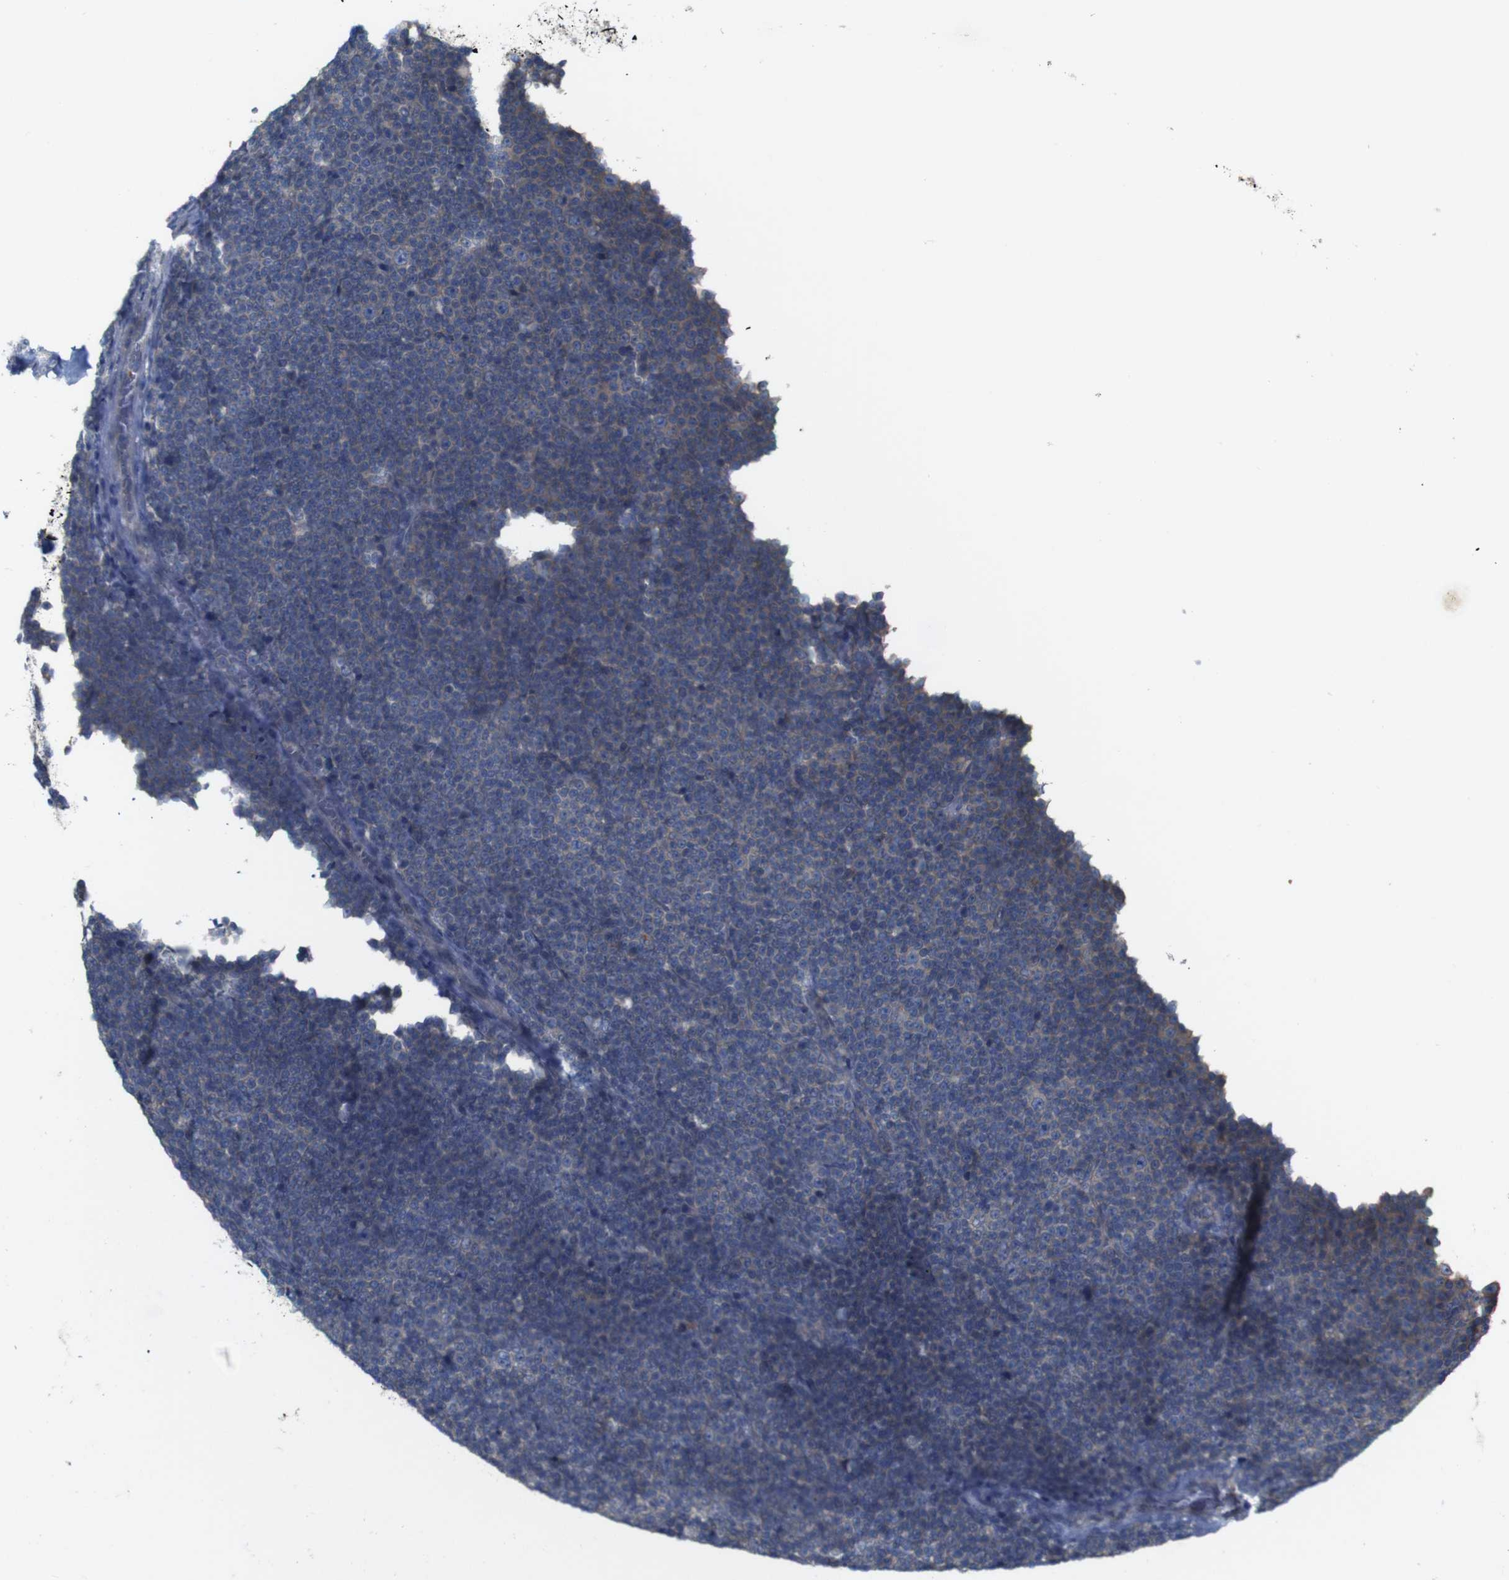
{"staining": {"intensity": "negative", "quantity": "none", "location": "none"}, "tissue": "lymphoma", "cell_type": "Tumor cells", "image_type": "cancer", "snomed": [{"axis": "morphology", "description": "Malignant lymphoma, non-Hodgkin's type, Low grade"}, {"axis": "topography", "description": "Lymph node"}], "caption": "Protein analysis of lymphoma exhibits no significant staining in tumor cells.", "gene": "MYEOV", "patient": {"sex": "female", "age": 67}}